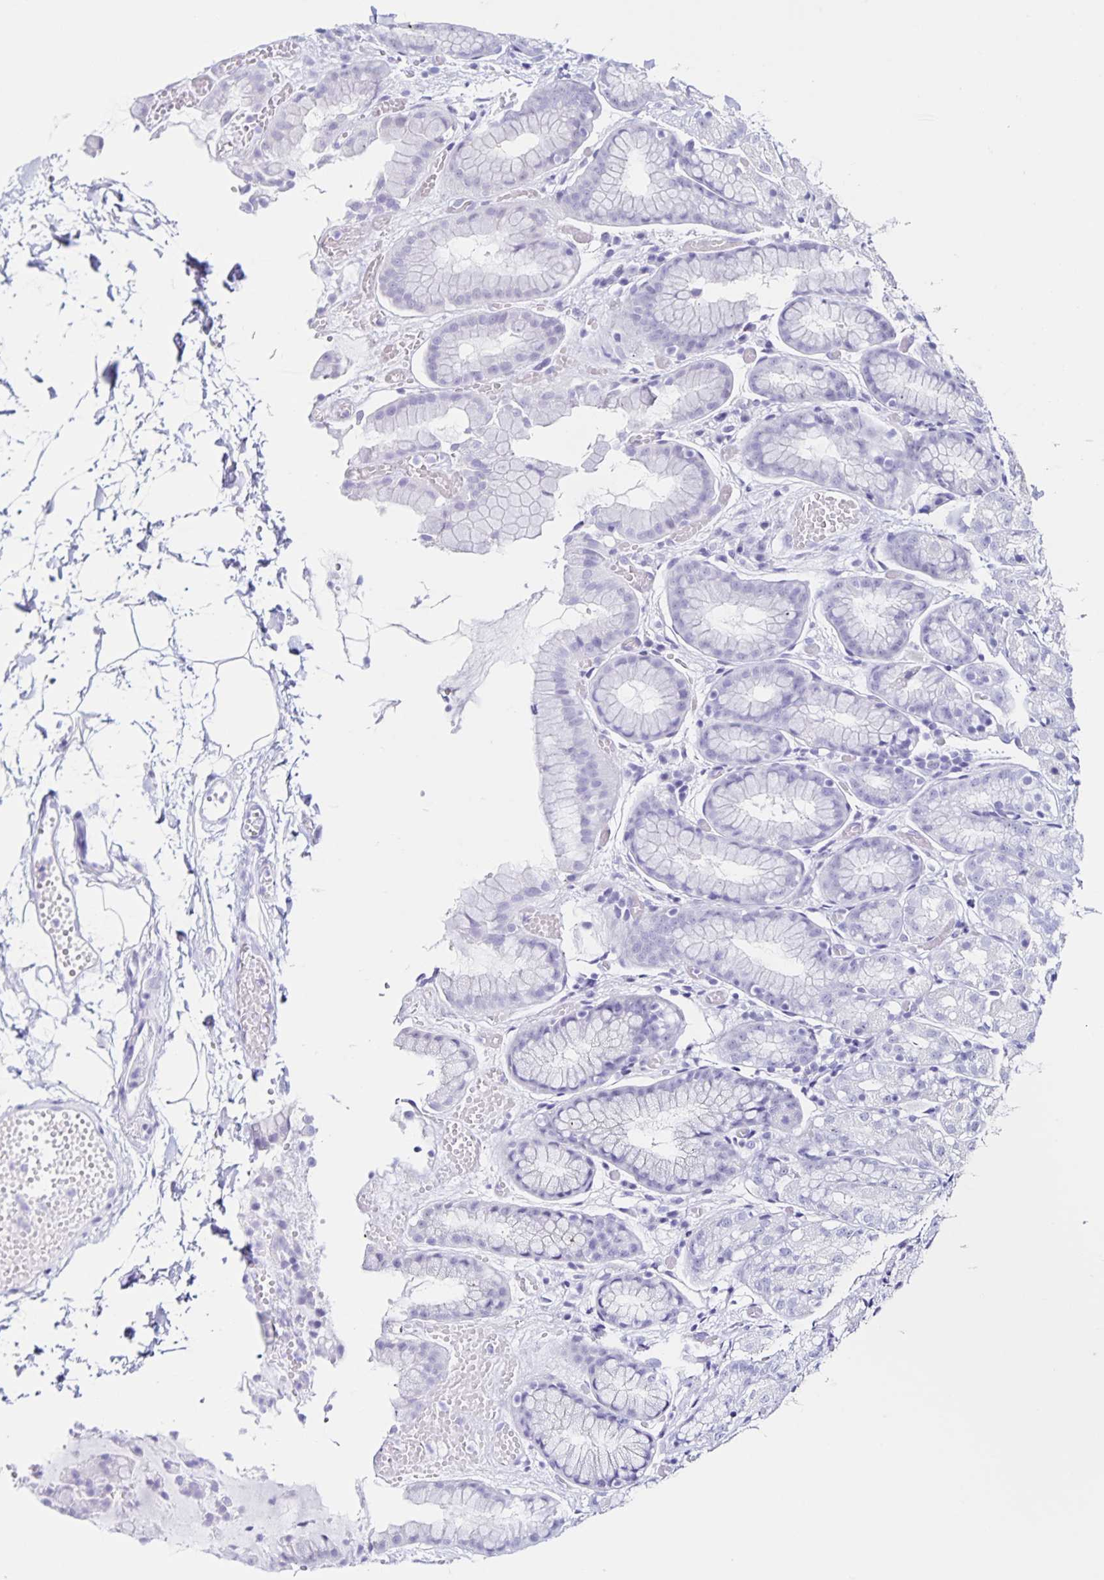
{"staining": {"intensity": "negative", "quantity": "none", "location": "none"}, "tissue": "stomach", "cell_type": "Glandular cells", "image_type": "normal", "snomed": [{"axis": "morphology", "description": "Normal tissue, NOS"}, {"axis": "topography", "description": "Stomach"}], "caption": "IHC histopathology image of benign human stomach stained for a protein (brown), which displays no expression in glandular cells.", "gene": "FAM170A", "patient": {"sex": "male", "age": 70}}